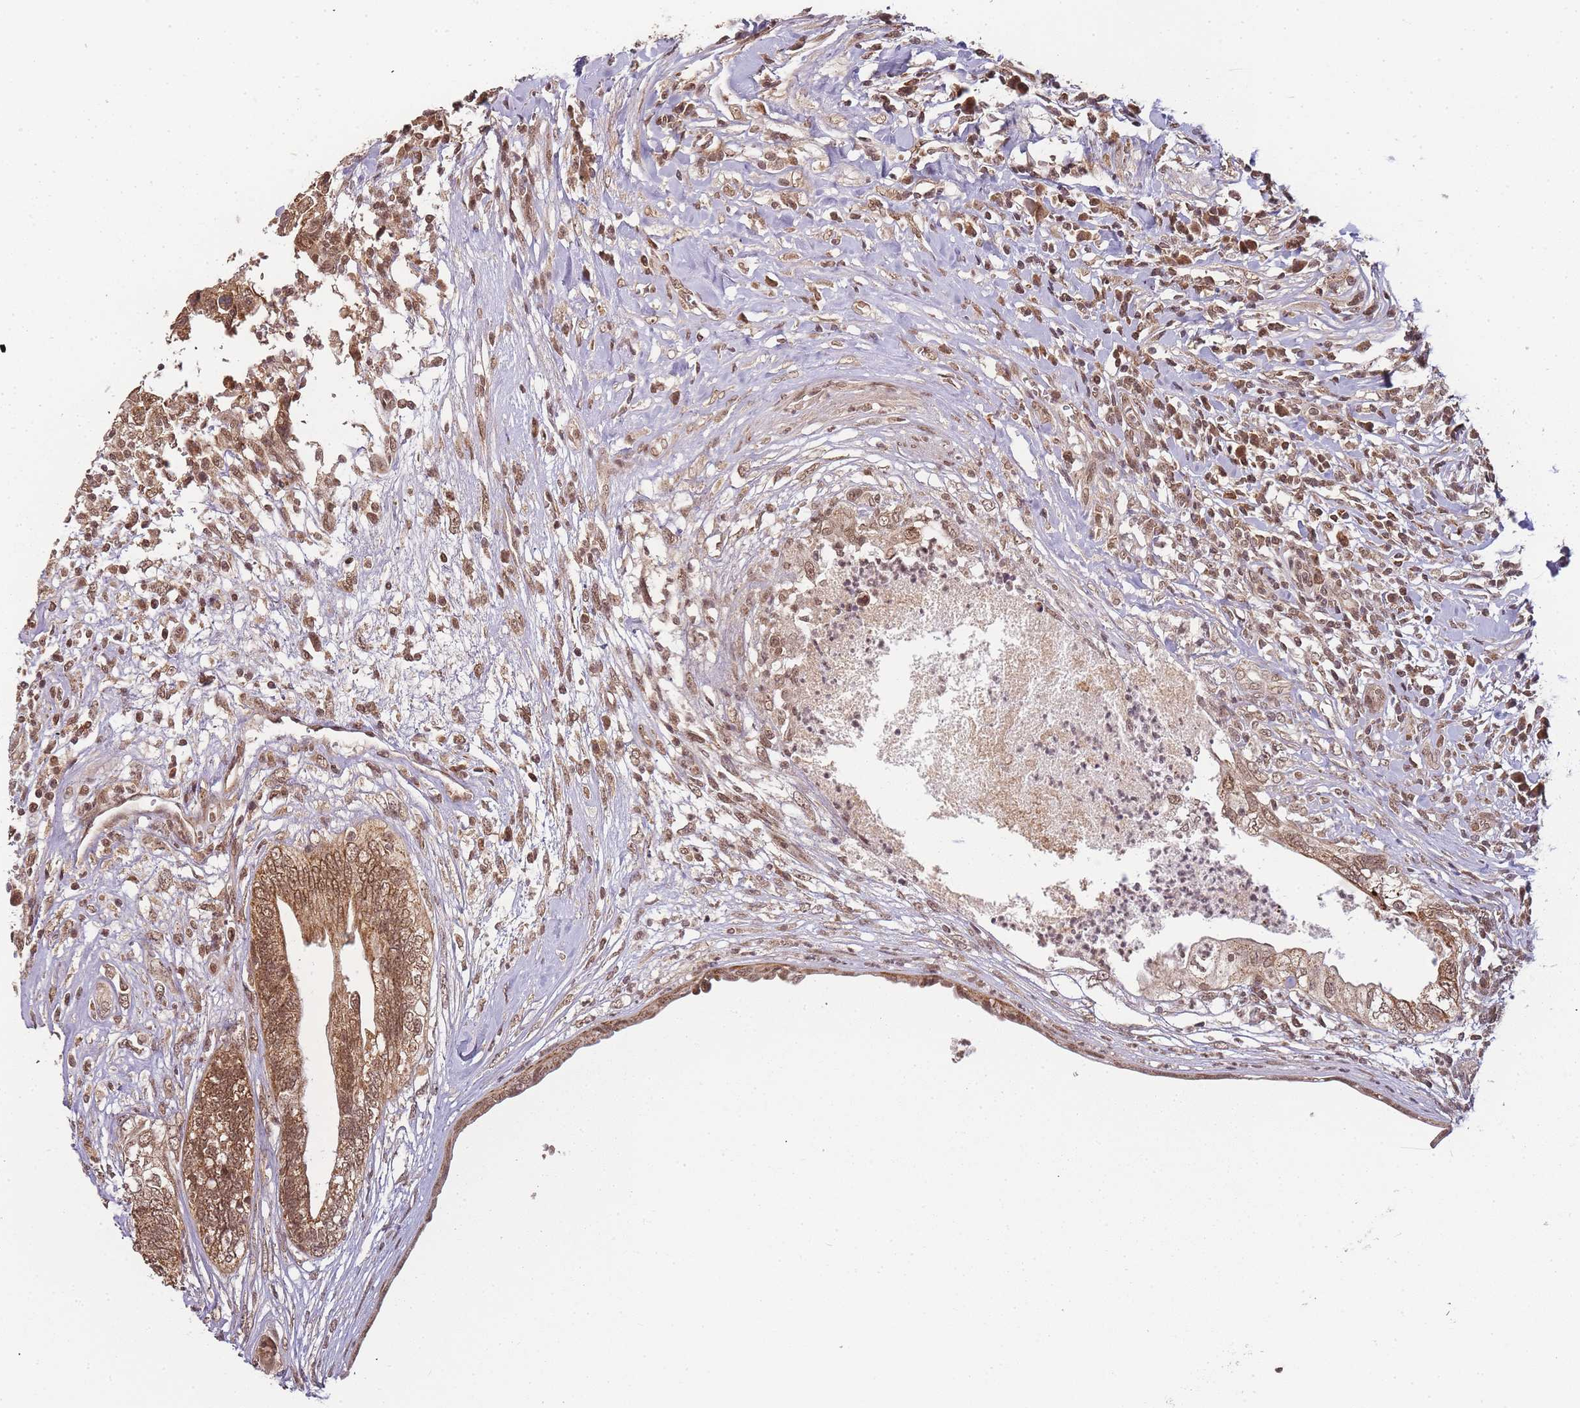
{"staining": {"intensity": "moderate", "quantity": ">75%", "location": "cytoplasmic/membranous,nuclear"}, "tissue": "testis cancer", "cell_type": "Tumor cells", "image_type": "cancer", "snomed": [{"axis": "morphology", "description": "Seminoma, NOS"}, {"axis": "morphology", "description": "Carcinoma, Embryonal, NOS"}, {"axis": "topography", "description": "Testis"}], "caption": "Tumor cells show medium levels of moderate cytoplasmic/membranous and nuclear staining in about >75% of cells in testis cancer. (IHC, brightfield microscopy, high magnification).", "gene": "ZNF497", "patient": {"sex": "male", "age": 29}}